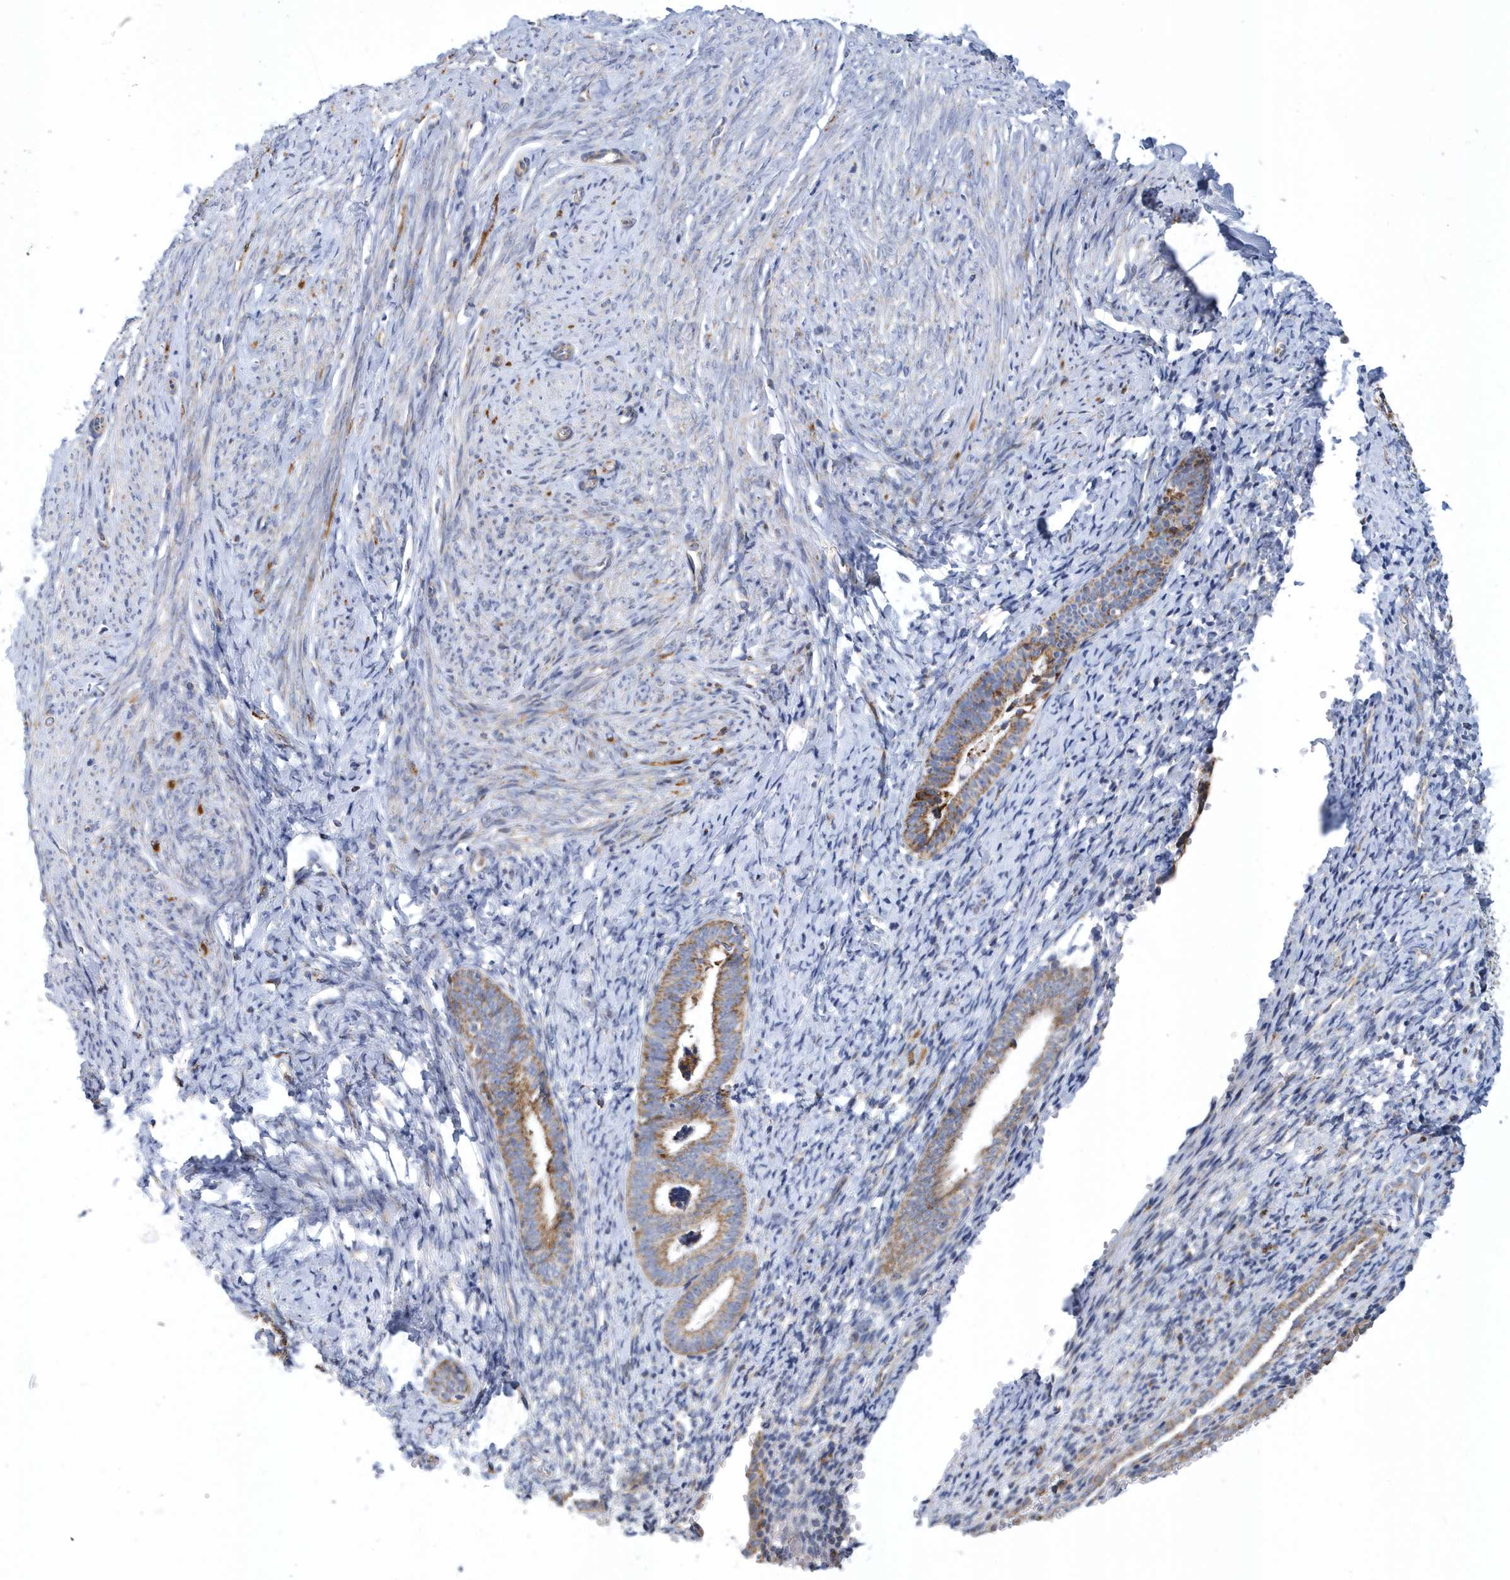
{"staining": {"intensity": "negative", "quantity": "none", "location": "none"}, "tissue": "endometrium", "cell_type": "Cells in endometrial stroma", "image_type": "normal", "snomed": [{"axis": "morphology", "description": "Normal tissue, NOS"}, {"axis": "topography", "description": "Endometrium"}], "caption": "IHC micrograph of benign endometrium: human endometrium stained with DAB displays no significant protein positivity in cells in endometrial stroma.", "gene": "VWA5B2", "patient": {"sex": "female", "age": 72}}